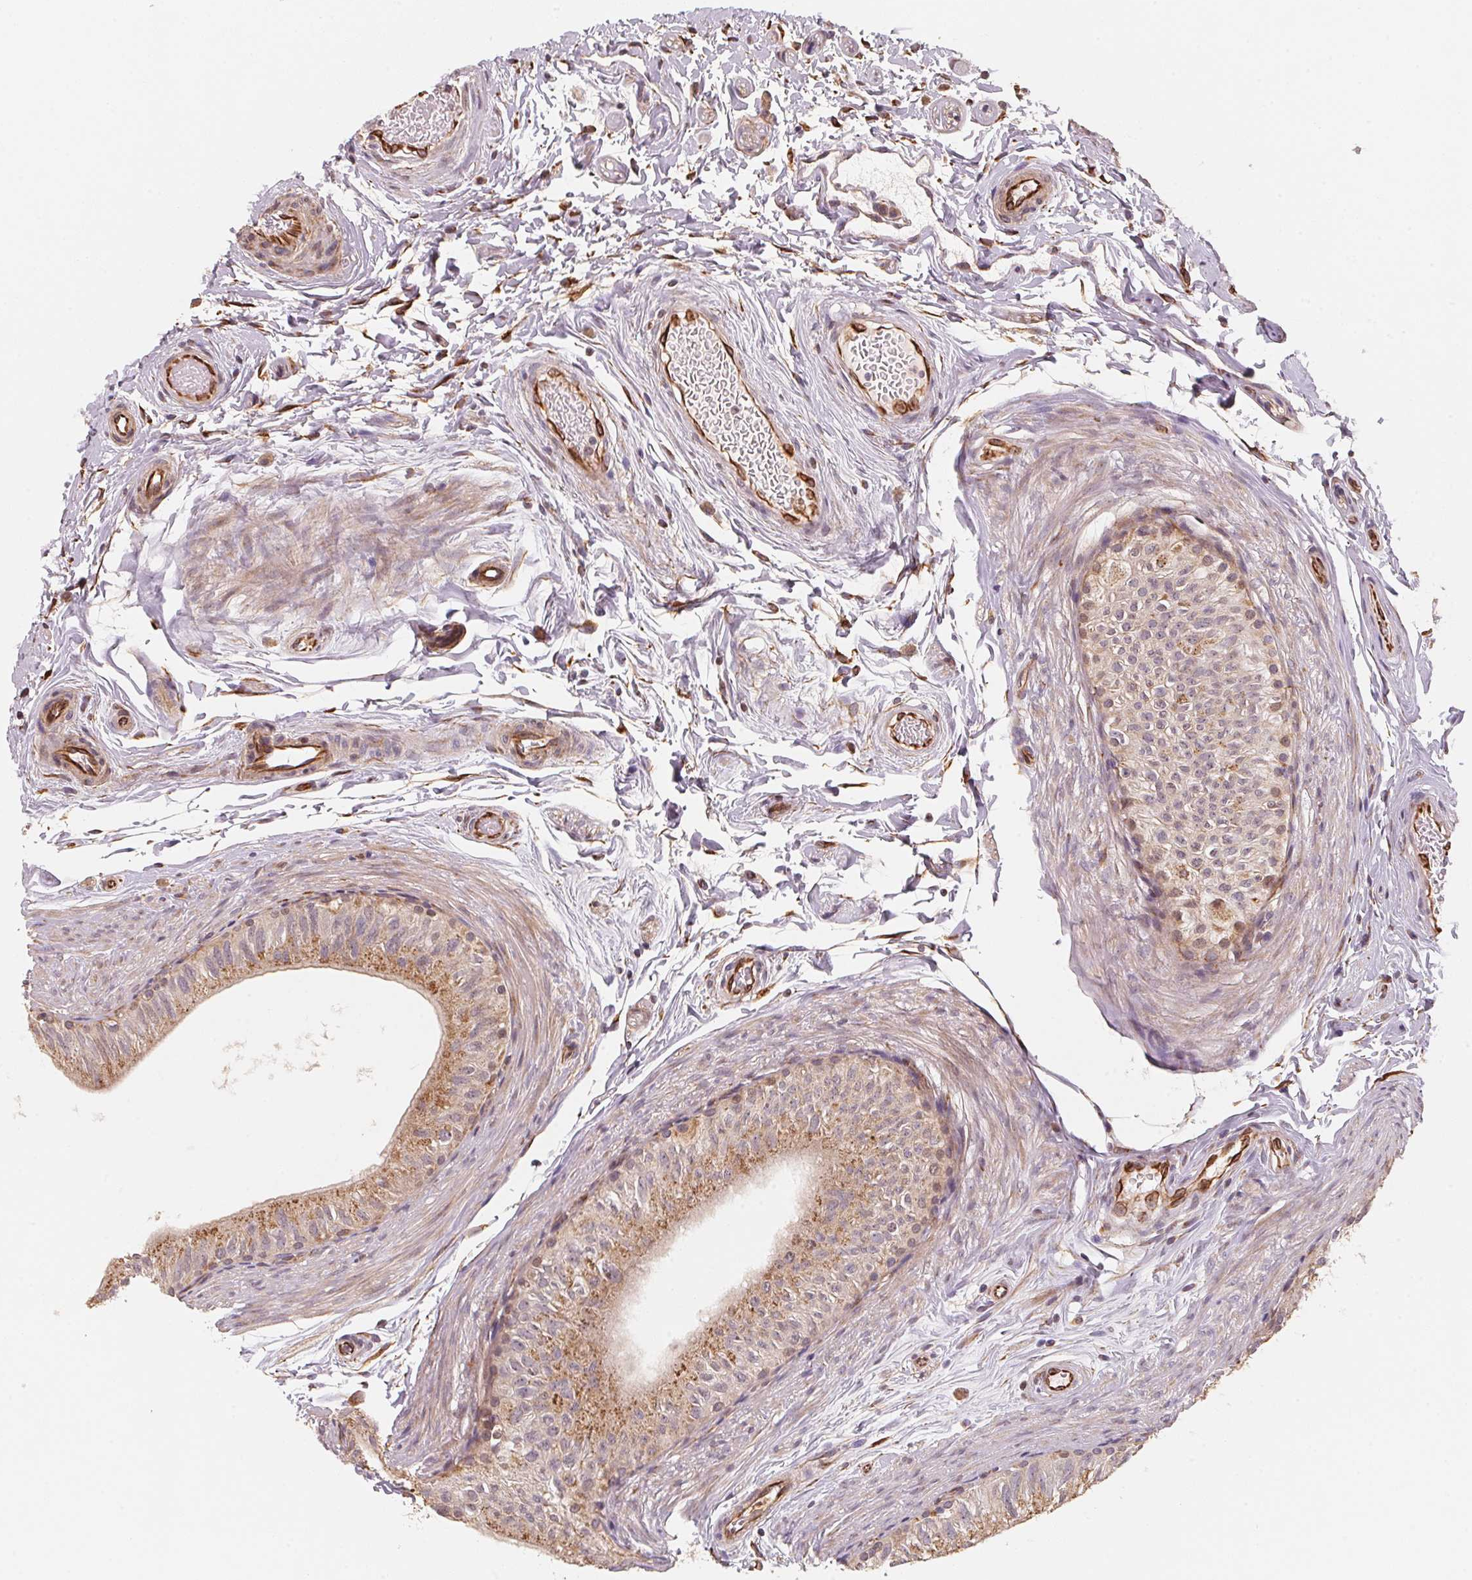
{"staining": {"intensity": "moderate", "quantity": ">75%", "location": "cytoplasmic/membranous"}, "tissue": "epididymis", "cell_type": "Glandular cells", "image_type": "normal", "snomed": [{"axis": "morphology", "description": "Normal tissue, NOS"}, {"axis": "topography", "description": "Epididymis"}], "caption": "IHC micrograph of normal human epididymis stained for a protein (brown), which demonstrates medium levels of moderate cytoplasmic/membranous positivity in approximately >75% of glandular cells.", "gene": "TSPAN12", "patient": {"sex": "male", "age": 36}}